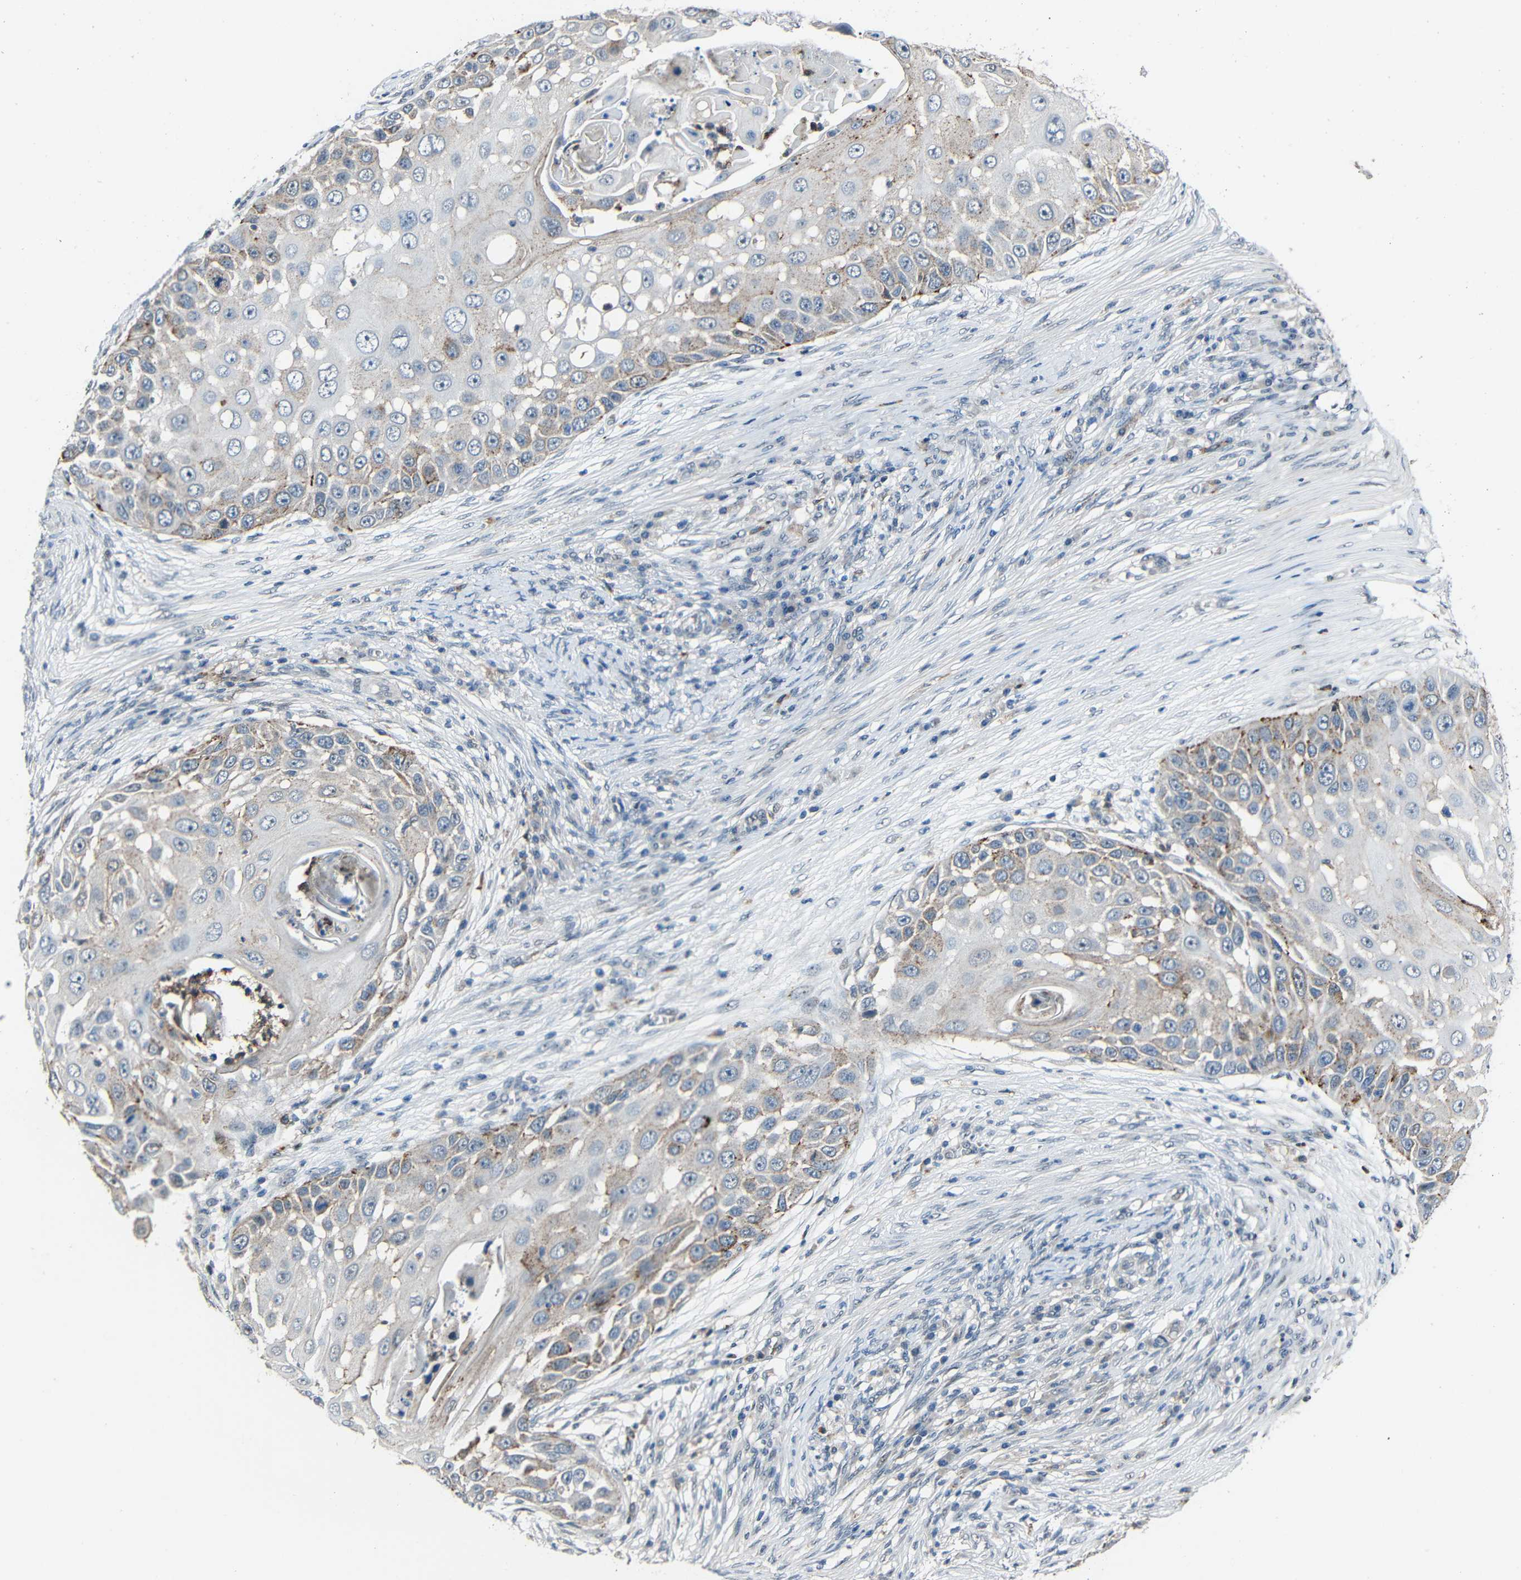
{"staining": {"intensity": "moderate", "quantity": "<25%", "location": "cytoplasmic/membranous"}, "tissue": "skin cancer", "cell_type": "Tumor cells", "image_type": "cancer", "snomed": [{"axis": "morphology", "description": "Squamous cell carcinoma, NOS"}, {"axis": "topography", "description": "Skin"}], "caption": "Tumor cells display low levels of moderate cytoplasmic/membranous staining in approximately <25% of cells in human skin squamous cell carcinoma.", "gene": "DNAJC5", "patient": {"sex": "female", "age": 44}}